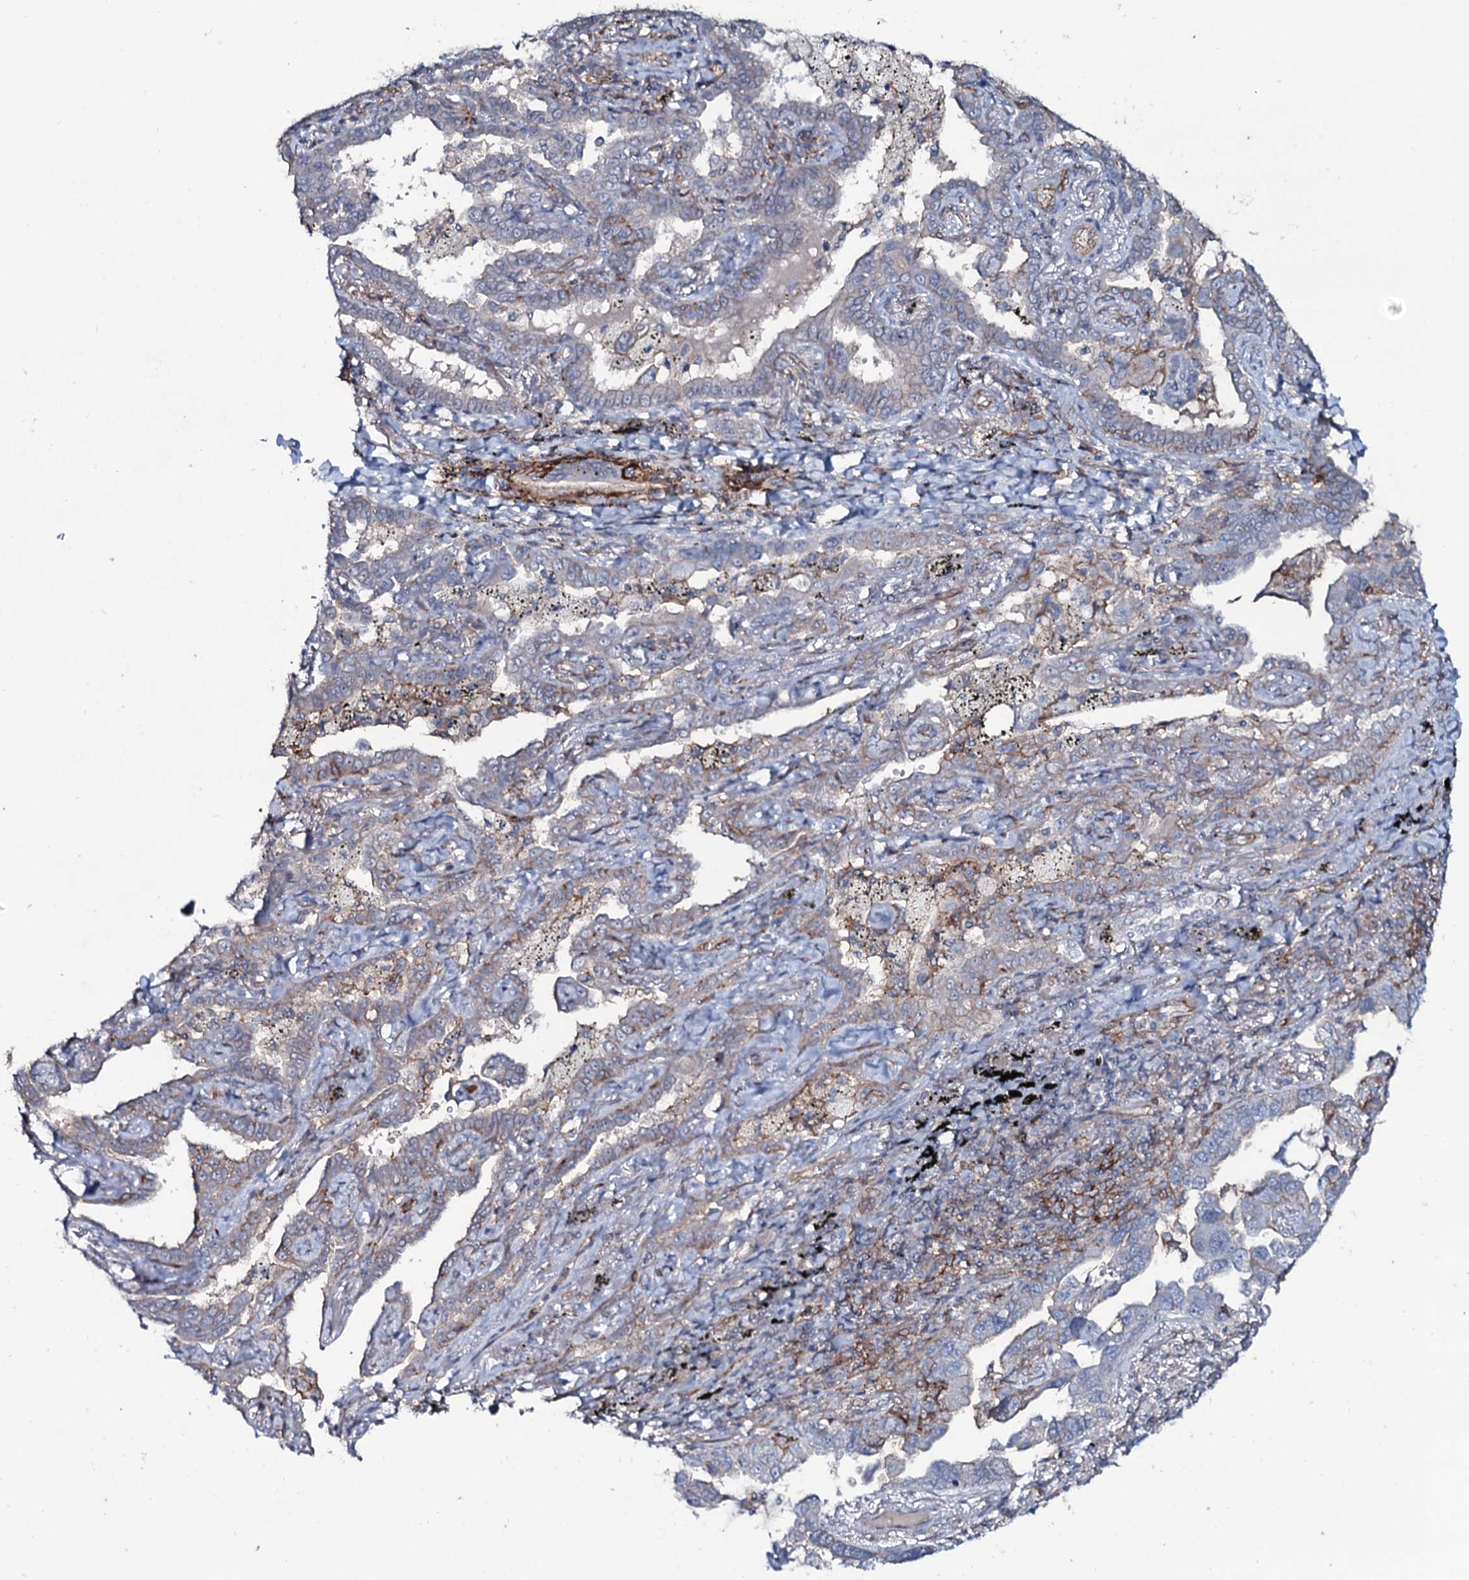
{"staining": {"intensity": "negative", "quantity": "none", "location": "none"}, "tissue": "lung cancer", "cell_type": "Tumor cells", "image_type": "cancer", "snomed": [{"axis": "morphology", "description": "Adenocarcinoma, NOS"}, {"axis": "topography", "description": "Lung"}], "caption": "Tumor cells are negative for protein expression in human adenocarcinoma (lung). The staining was performed using DAB (3,3'-diaminobenzidine) to visualize the protein expression in brown, while the nuclei were stained in blue with hematoxylin (Magnification: 20x).", "gene": "SNAP23", "patient": {"sex": "male", "age": 67}}